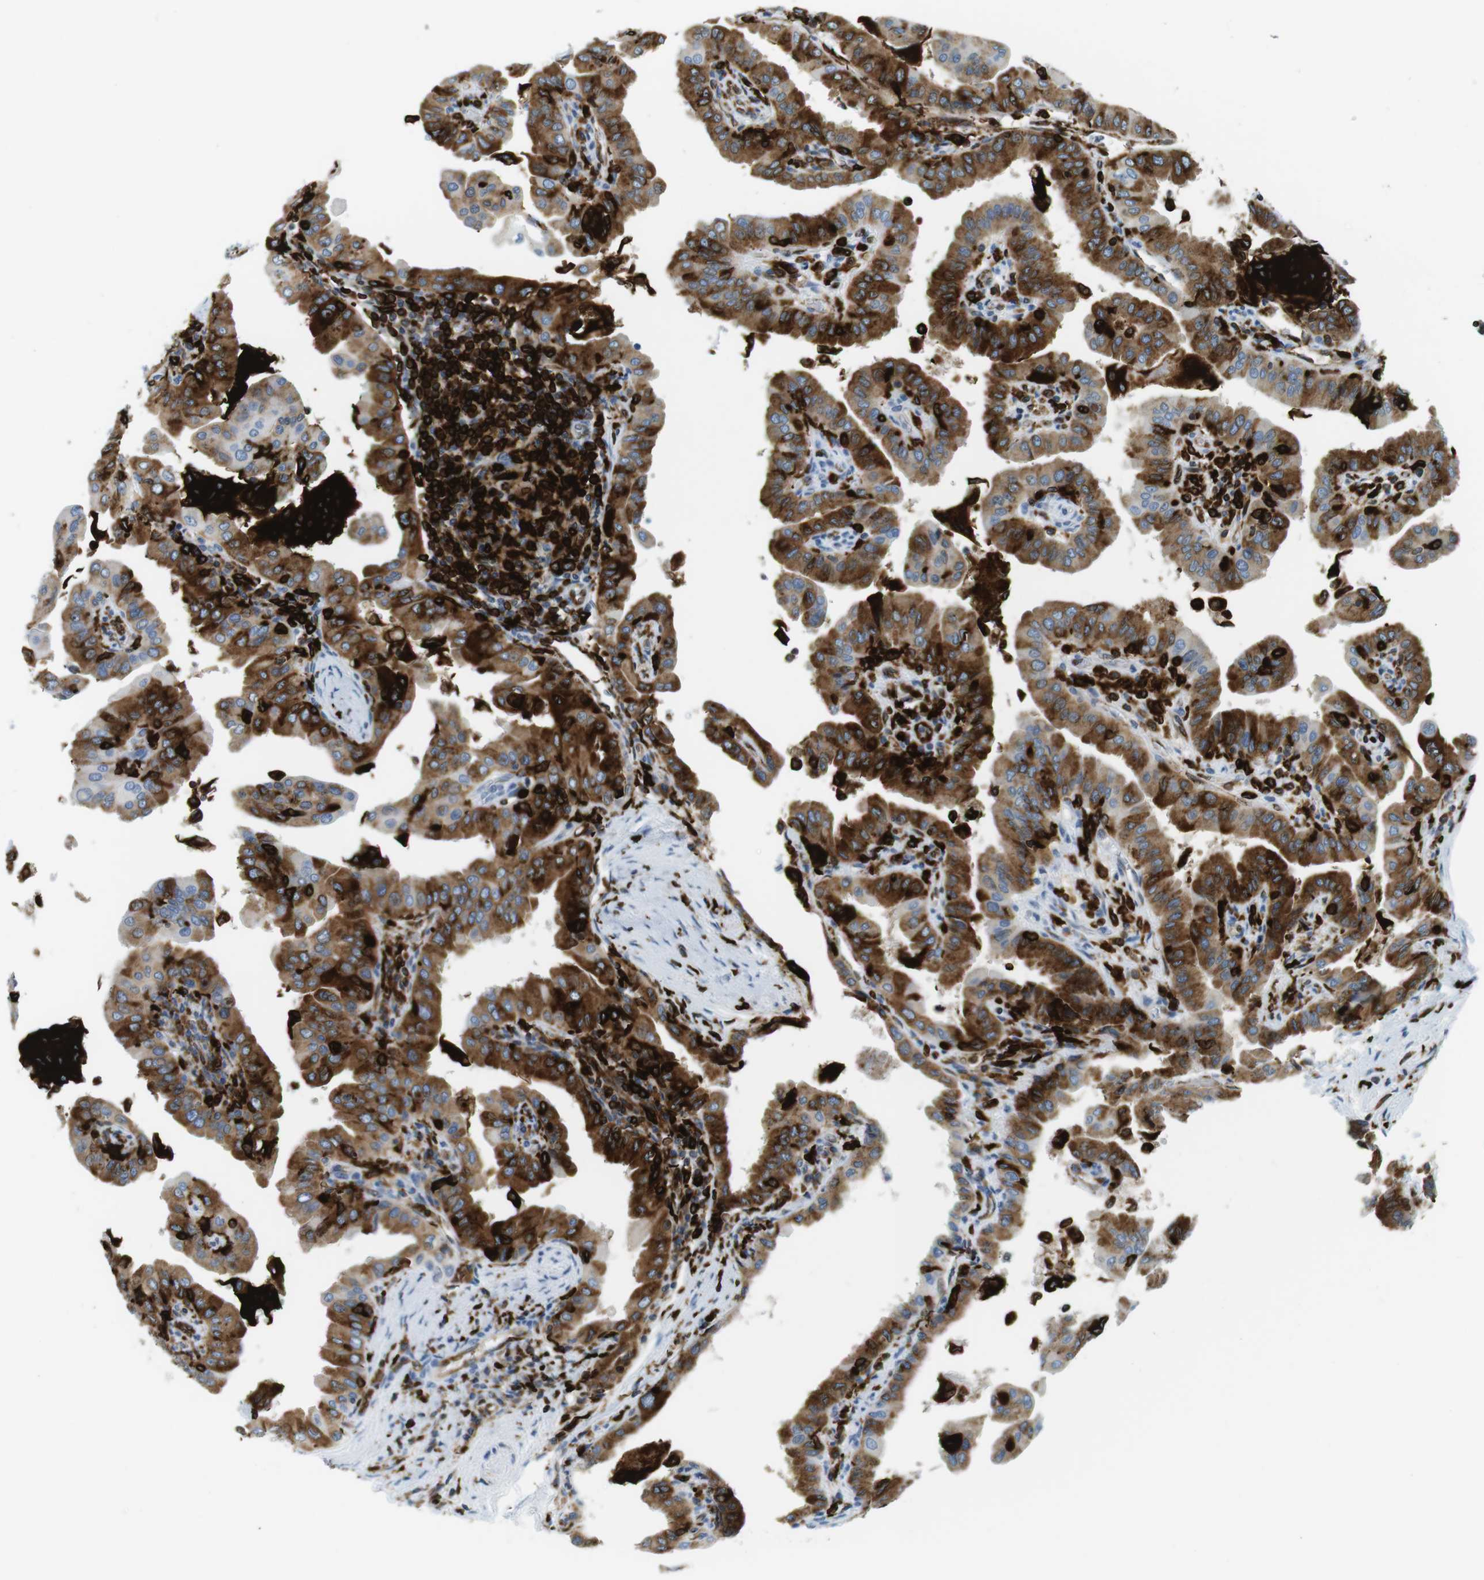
{"staining": {"intensity": "moderate", "quantity": ">75%", "location": "cytoplasmic/membranous"}, "tissue": "thyroid cancer", "cell_type": "Tumor cells", "image_type": "cancer", "snomed": [{"axis": "morphology", "description": "Papillary adenocarcinoma, NOS"}, {"axis": "topography", "description": "Thyroid gland"}], "caption": "Protein expression analysis of human thyroid cancer reveals moderate cytoplasmic/membranous staining in about >75% of tumor cells.", "gene": "CIITA", "patient": {"sex": "male", "age": 33}}